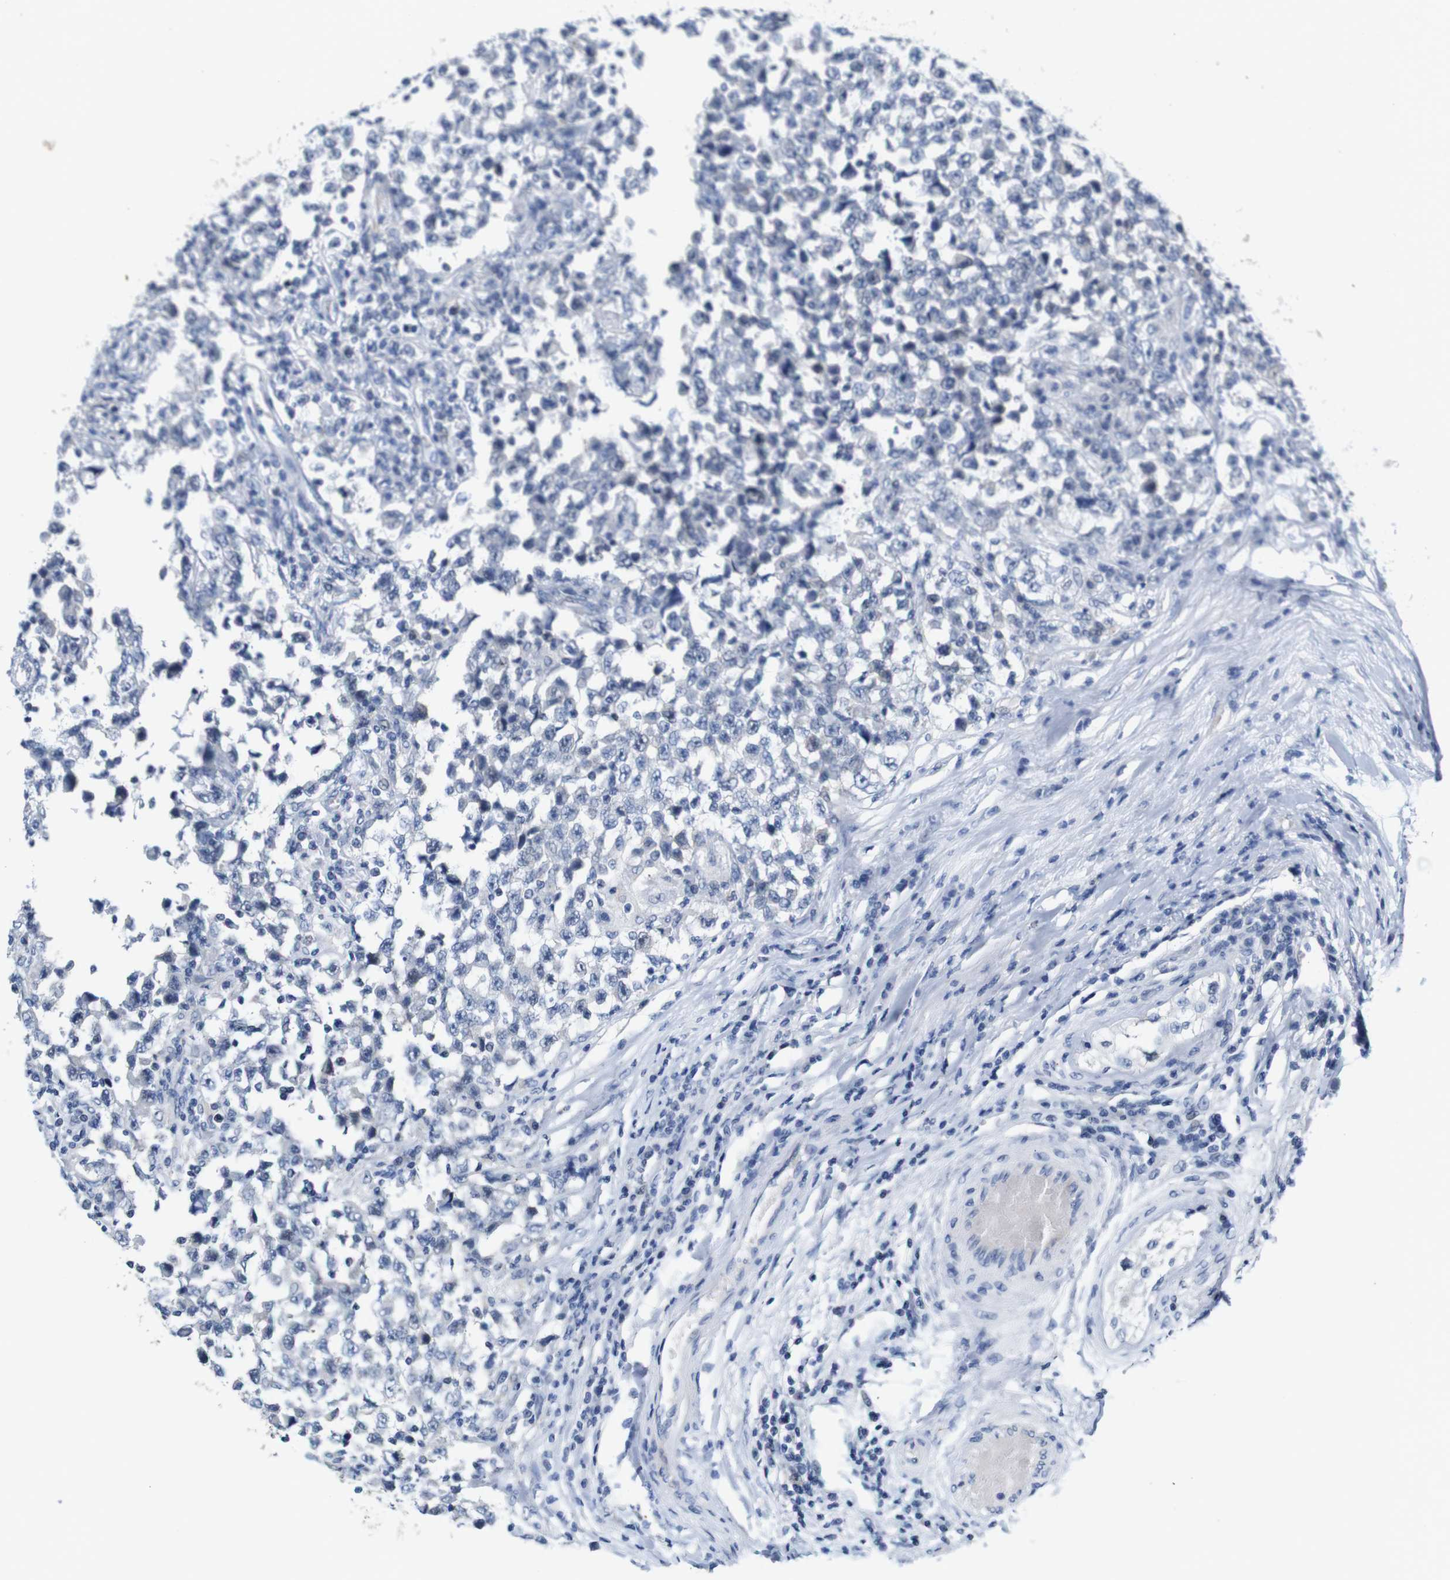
{"staining": {"intensity": "negative", "quantity": "none", "location": "none"}, "tissue": "testis cancer", "cell_type": "Tumor cells", "image_type": "cancer", "snomed": [{"axis": "morphology", "description": "Carcinoma, Embryonal, NOS"}, {"axis": "topography", "description": "Testis"}], "caption": "There is no significant staining in tumor cells of embryonal carcinoma (testis). (Brightfield microscopy of DAB (3,3'-diaminobenzidine) immunohistochemistry at high magnification).", "gene": "CDK2", "patient": {"sex": "male", "age": 21}}